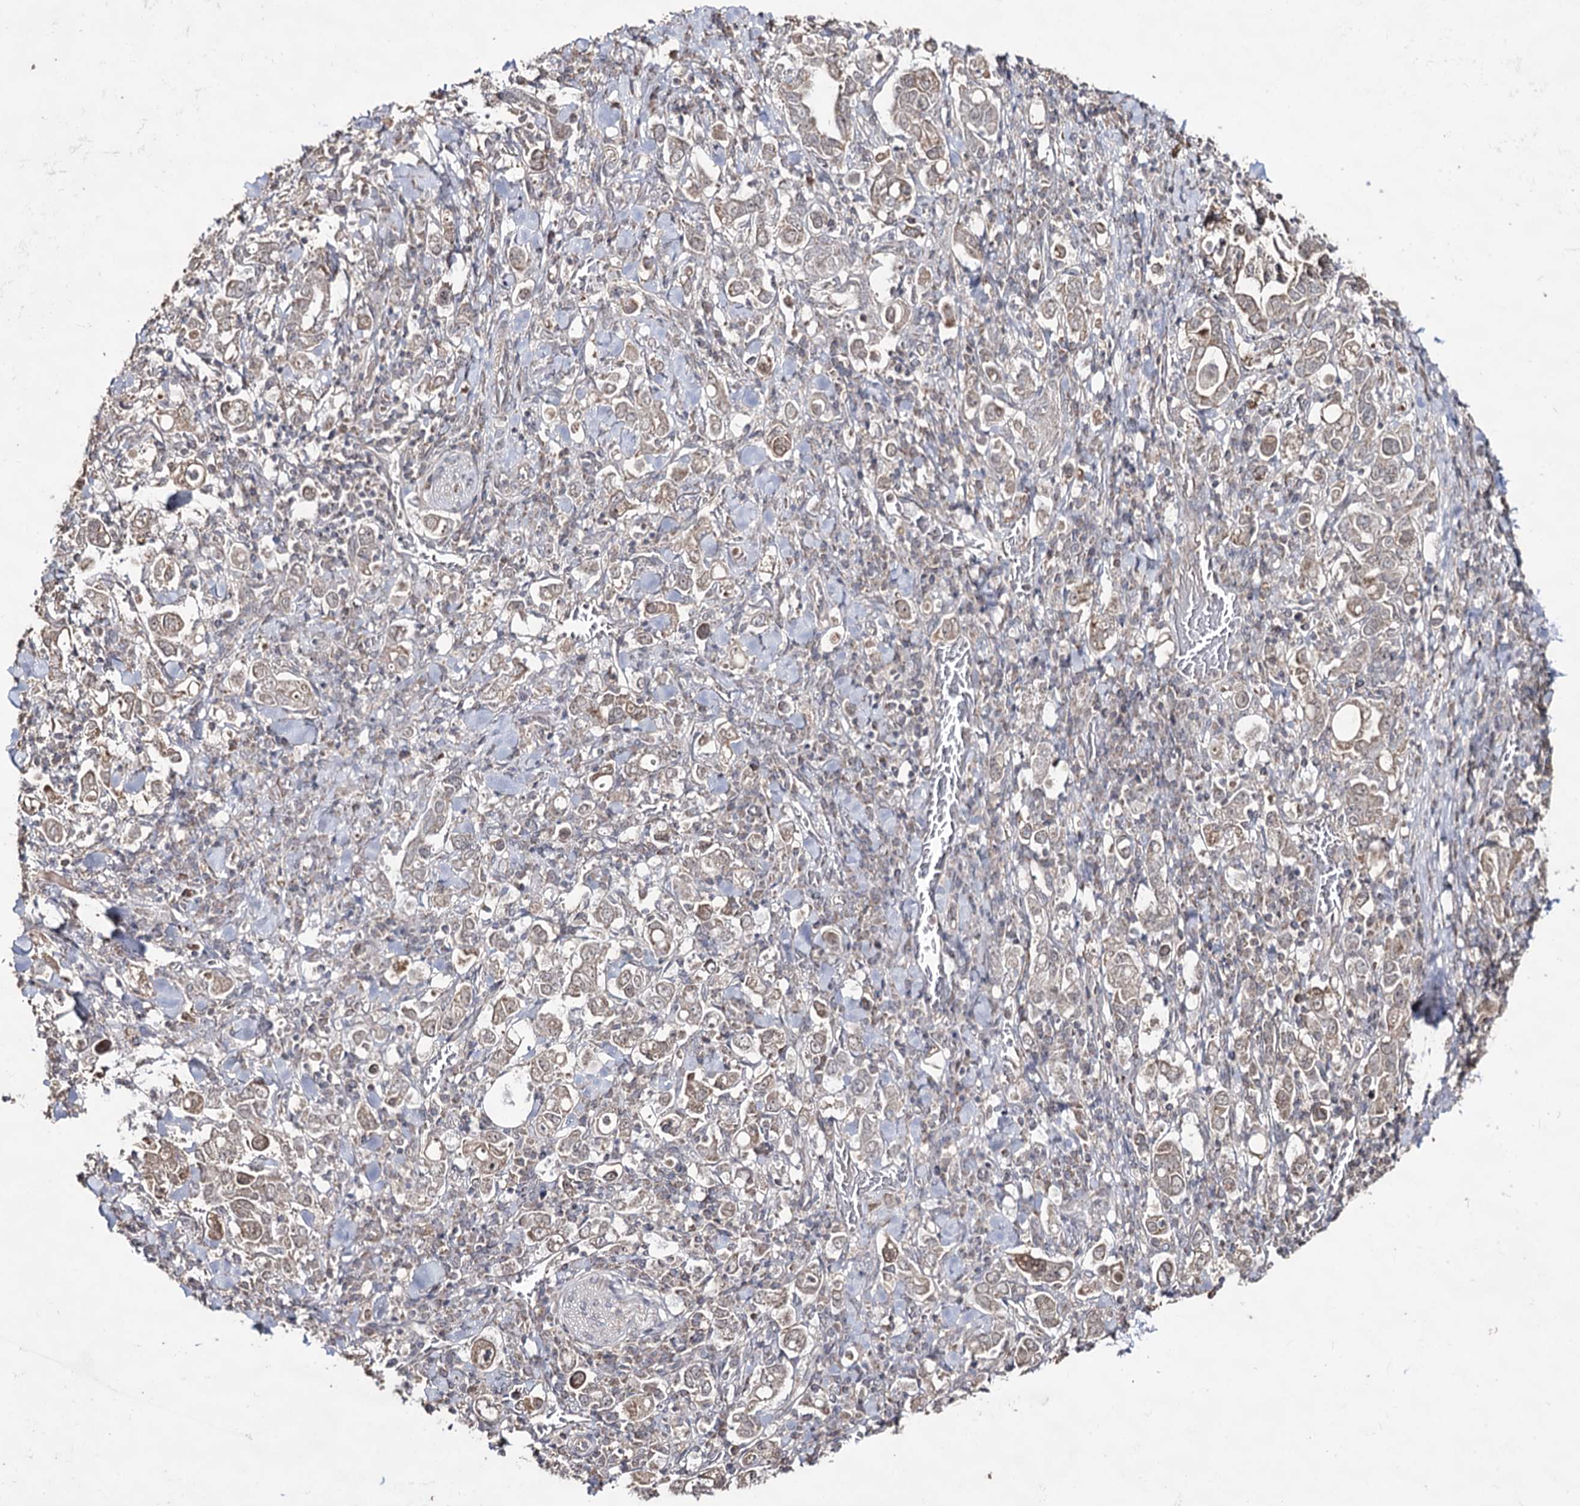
{"staining": {"intensity": "moderate", "quantity": ">75%", "location": "cytoplasmic/membranous"}, "tissue": "stomach cancer", "cell_type": "Tumor cells", "image_type": "cancer", "snomed": [{"axis": "morphology", "description": "Adenocarcinoma, NOS"}, {"axis": "topography", "description": "Stomach, upper"}], "caption": "Human stomach cancer (adenocarcinoma) stained with a brown dye shows moderate cytoplasmic/membranous positive staining in approximately >75% of tumor cells.", "gene": "ACTR6", "patient": {"sex": "male", "age": 62}}